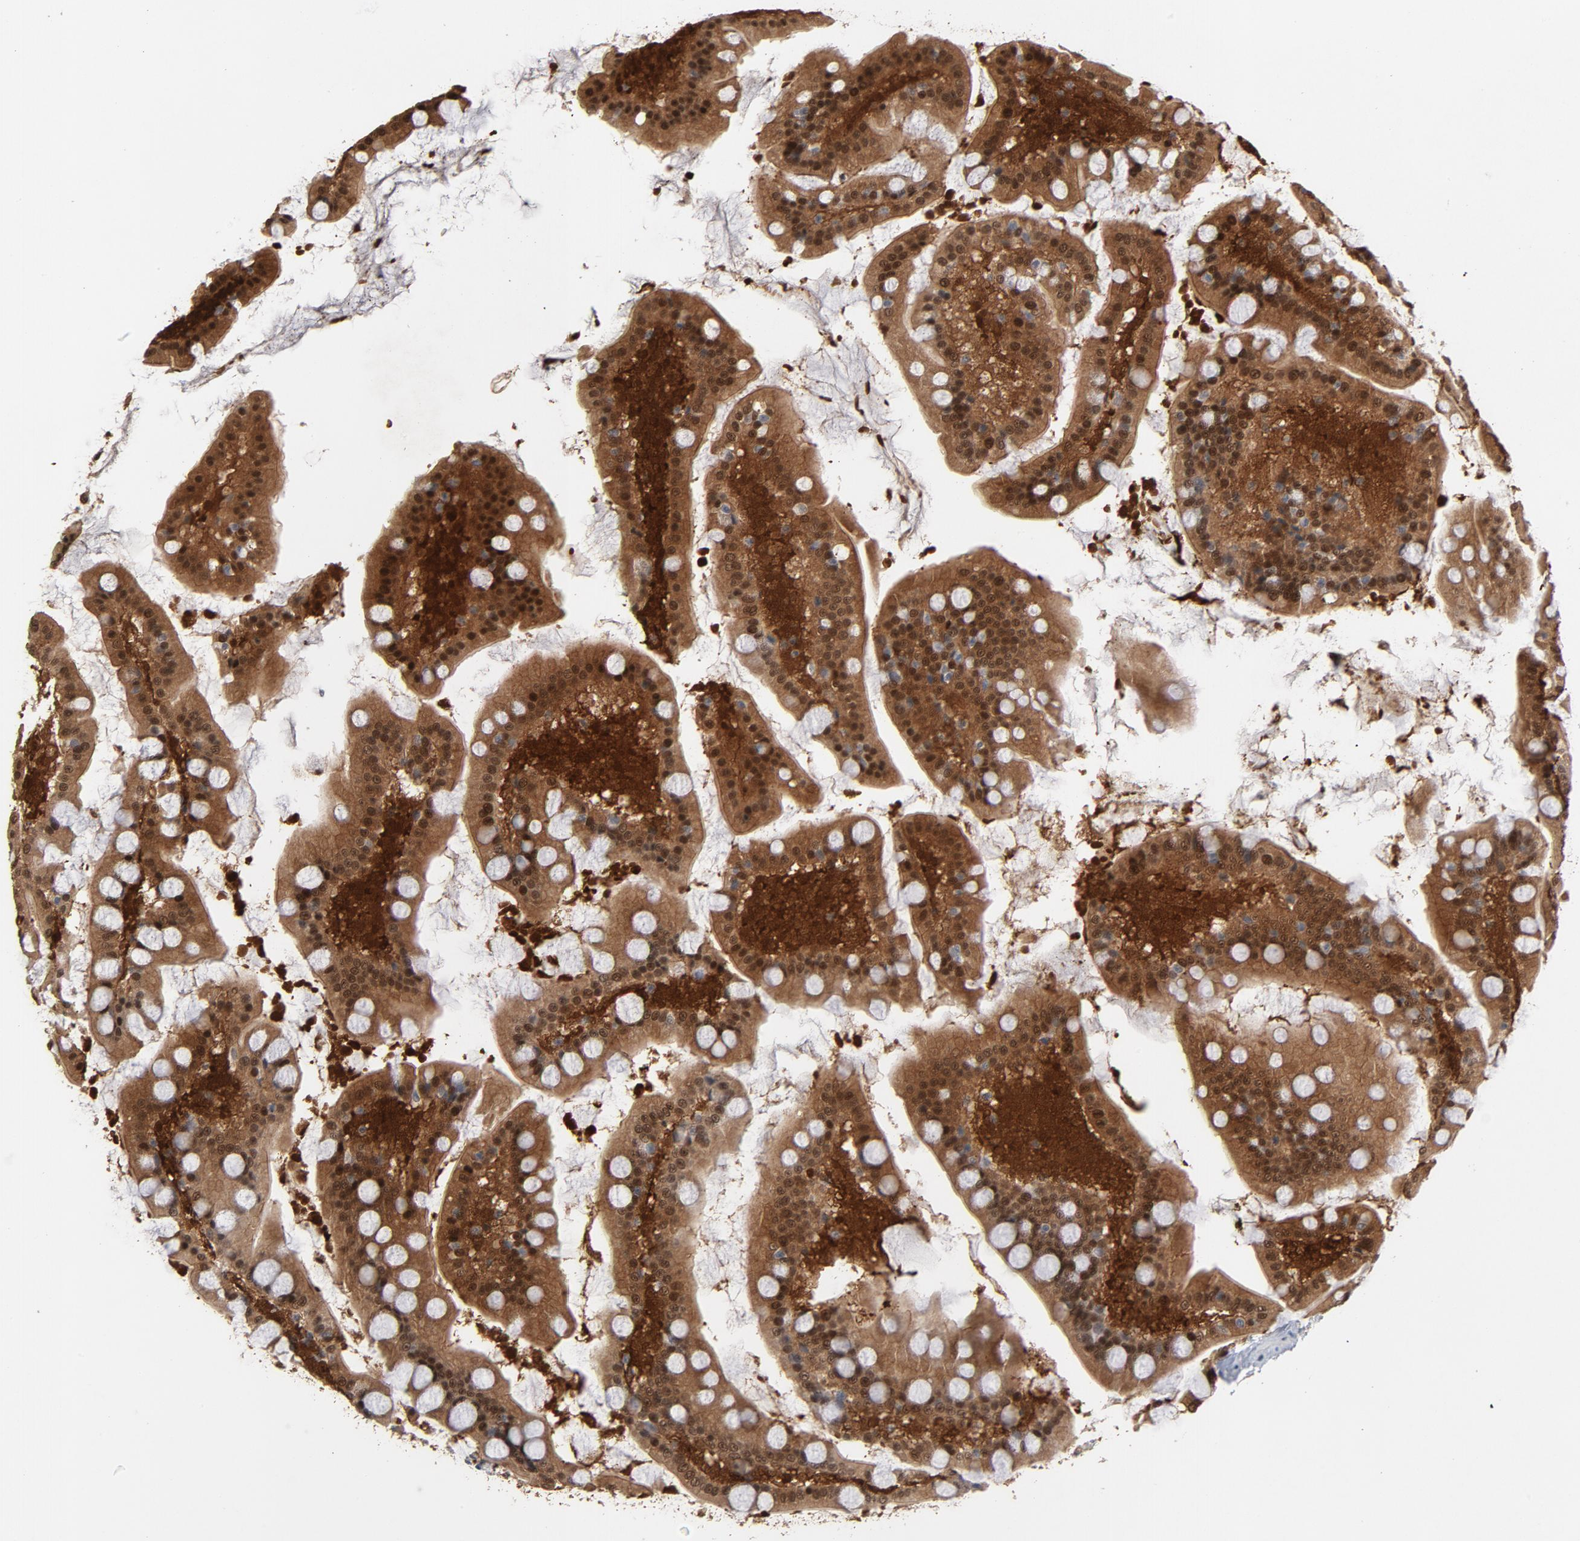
{"staining": {"intensity": "moderate", "quantity": "25%-75%", "location": "cytoplasmic/membranous,nuclear"}, "tissue": "small intestine", "cell_type": "Glandular cells", "image_type": "normal", "snomed": [{"axis": "morphology", "description": "Normal tissue, NOS"}, {"axis": "topography", "description": "Small intestine"}], "caption": "The photomicrograph shows immunohistochemical staining of normal small intestine. There is moderate cytoplasmic/membranous,nuclear staining is identified in about 25%-75% of glandular cells. (brown staining indicates protein expression, while blue staining denotes nuclei).", "gene": "RTL5", "patient": {"sex": "male", "age": 41}}